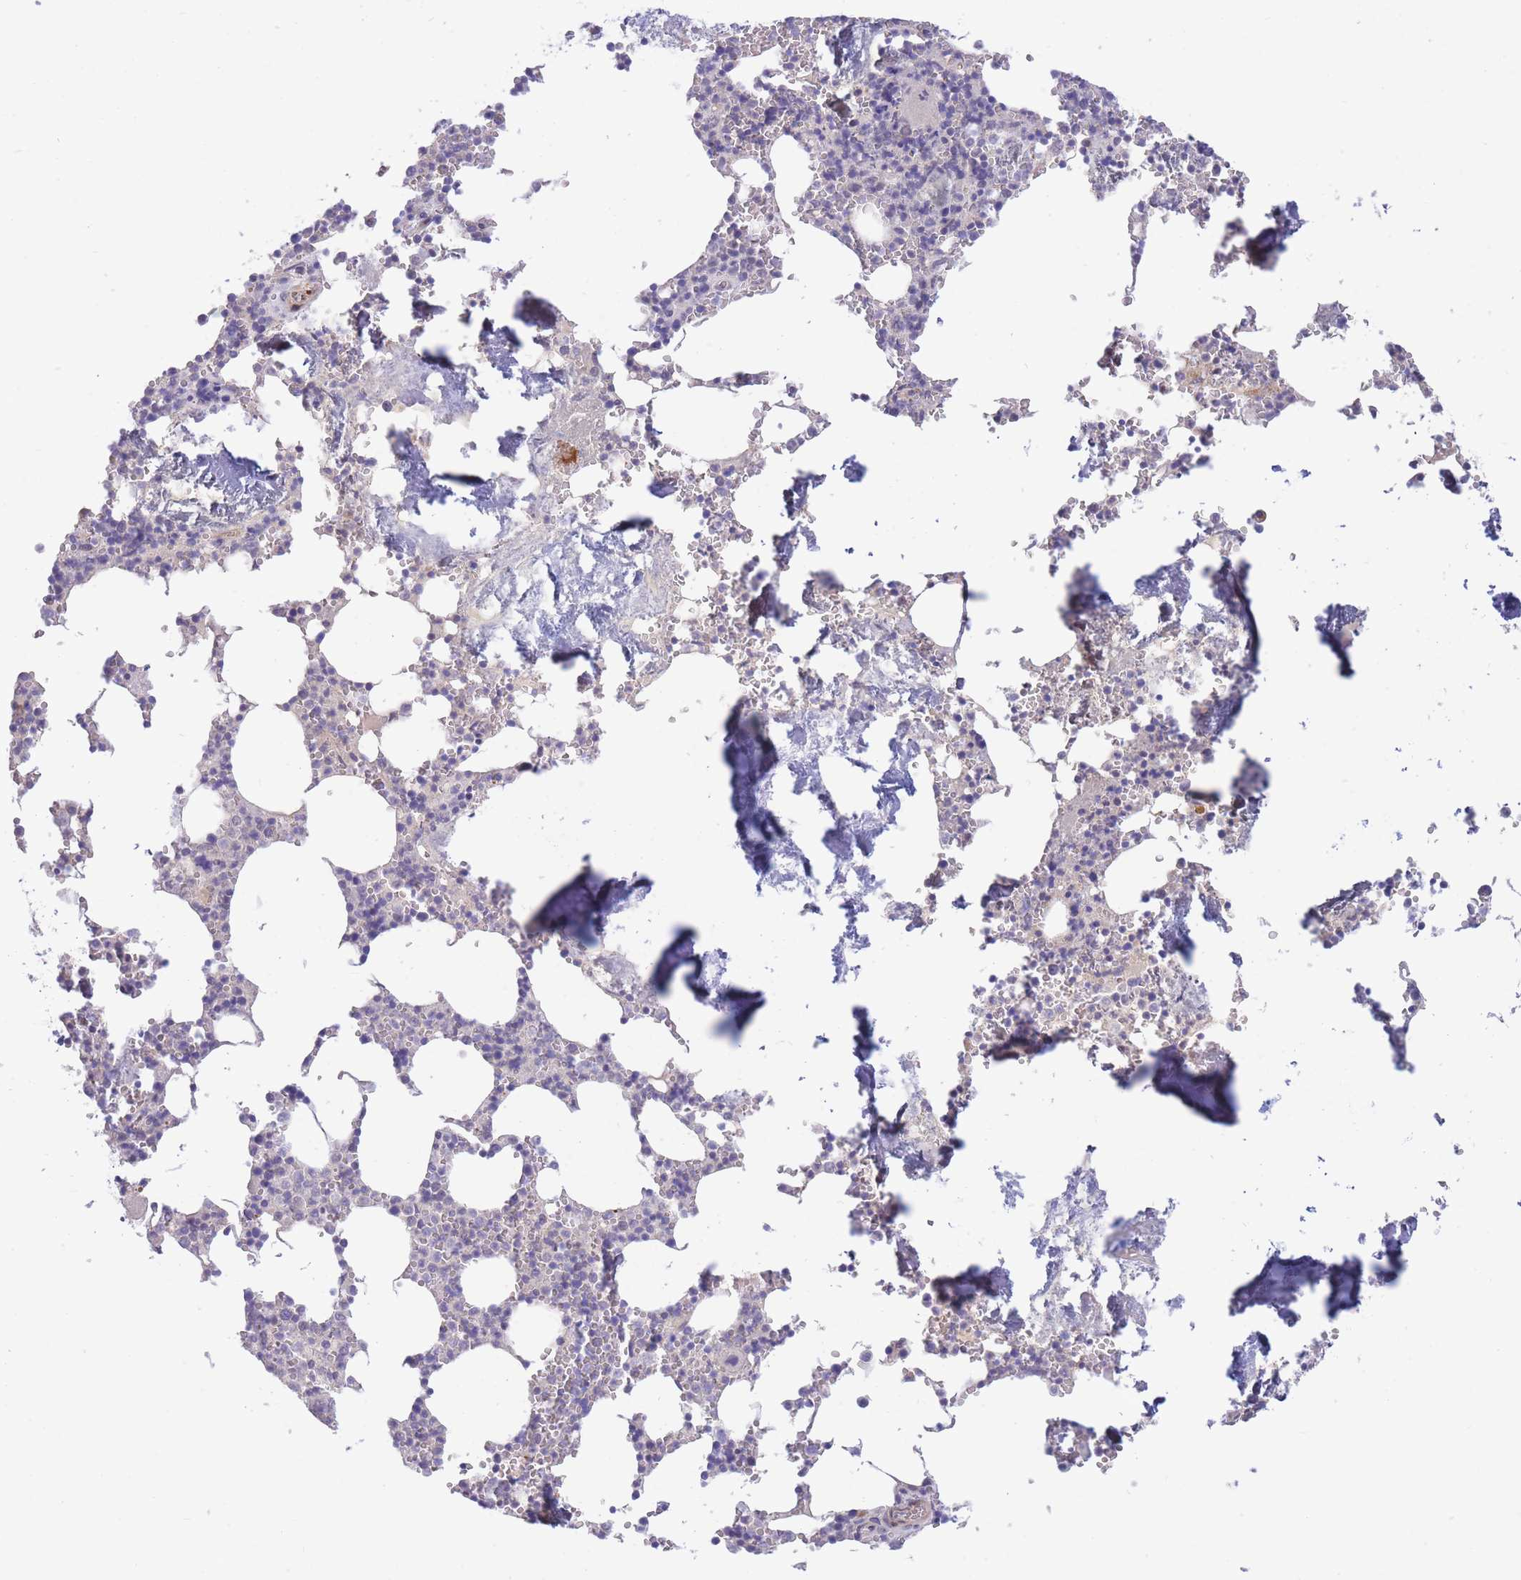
{"staining": {"intensity": "moderate", "quantity": "<25%", "location": "cytoplasmic/membranous"}, "tissue": "bone marrow", "cell_type": "Hematopoietic cells", "image_type": "normal", "snomed": [{"axis": "morphology", "description": "Normal tissue, NOS"}, {"axis": "topography", "description": "Bone marrow"}], "caption": "DAB immunohistochemical staining of normal bone marrow reveals moderate cytoplasmic/membranous protein staining in about <25% of hematopoietic cells.", "gene": "APOL4", "patient": {"sex": "male", "age": 54}}